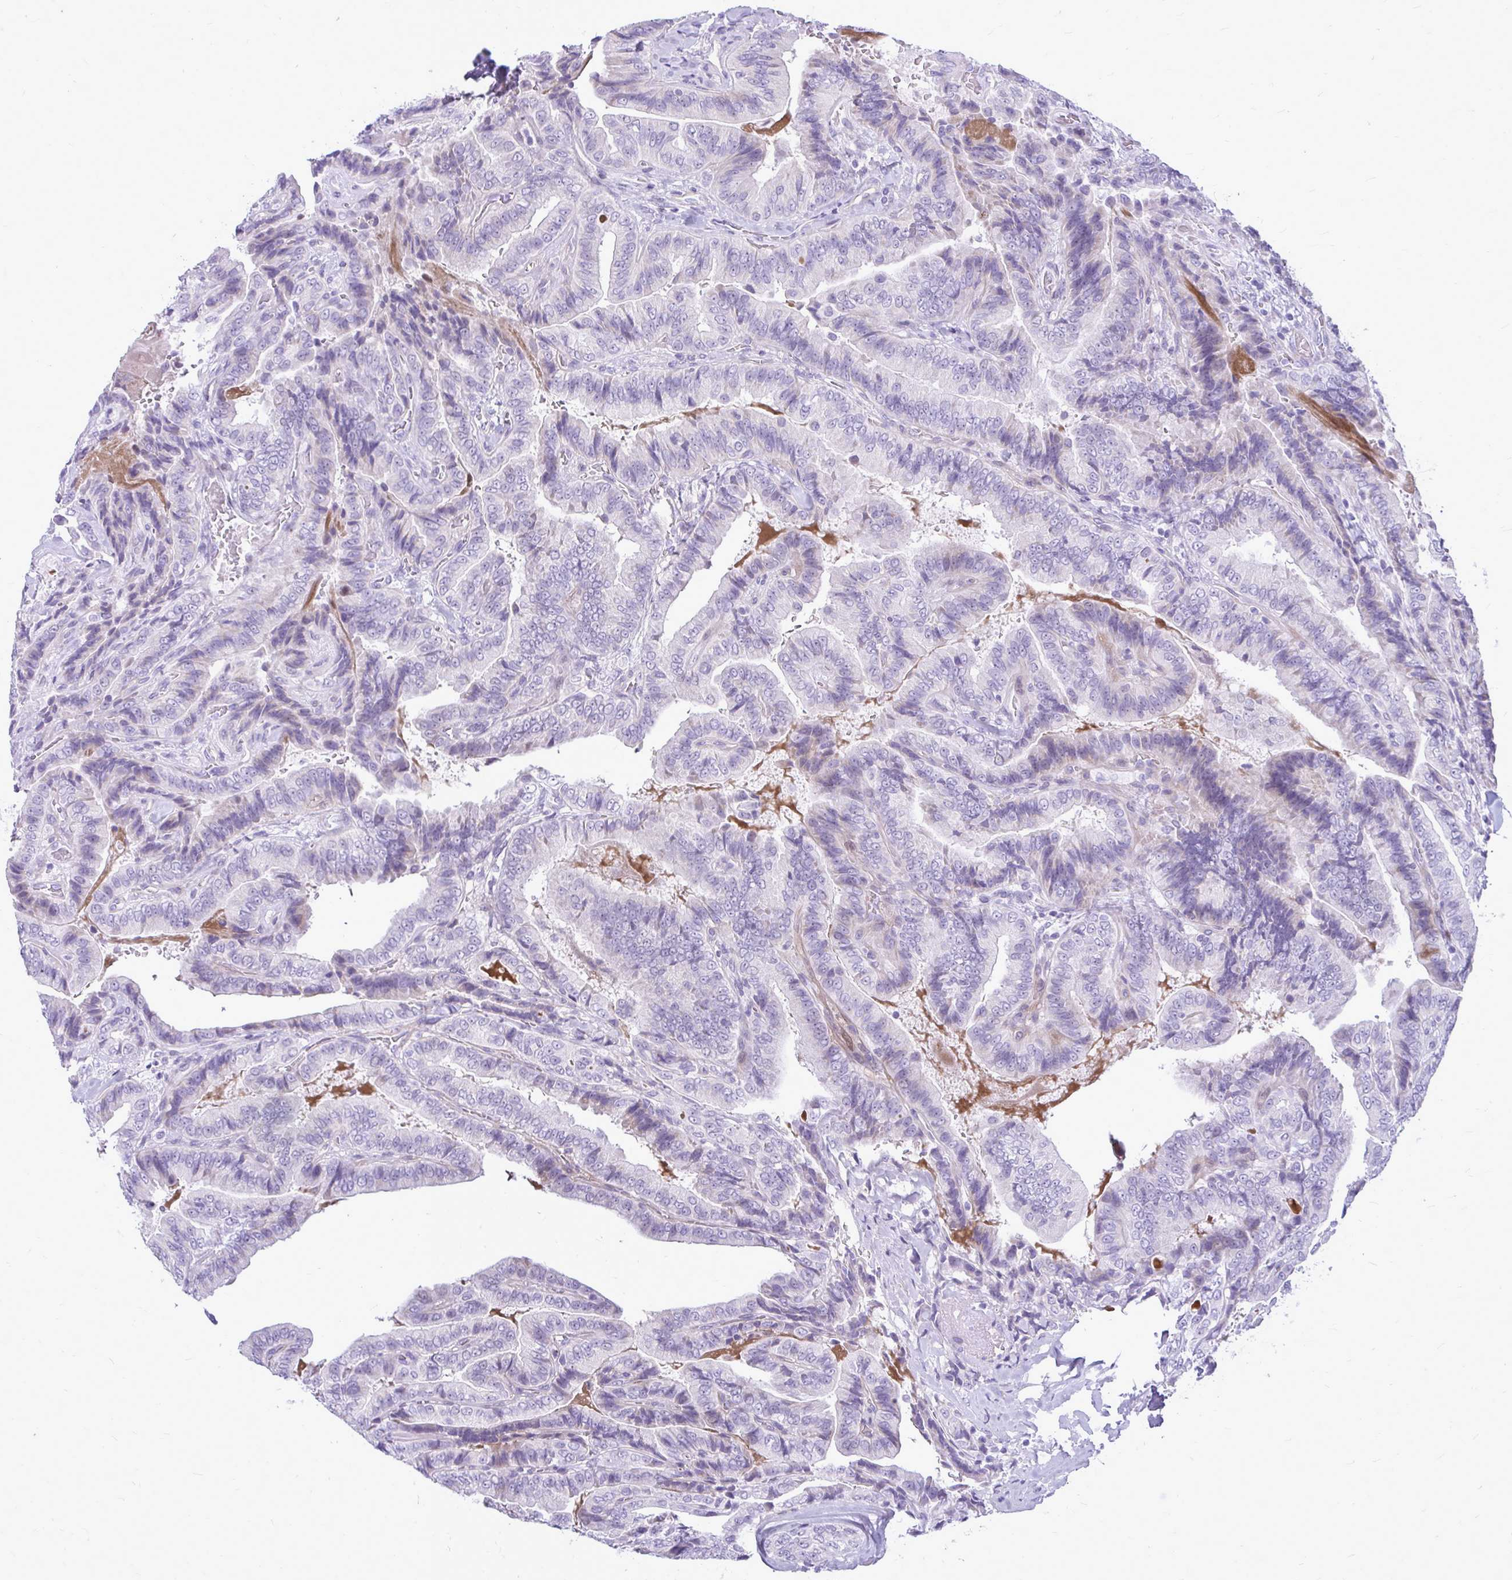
{"staining": {"intensity": "negative", "quantity": "none", "location": "none"}, "tissue": "thyroid cancer", "cell_type": "Tumor cells", "image_type": "cancer", "snomed": [{"axis": "morphology", "description": "Papillary adenocarcinoma, NOS"}, {"axis": "topography", "description": "Thyroid gland"}], "caption": "Immunohistochemical staining of thyroid cancer reveals no significant positivity in tumor cells.", "gene": "ZSCAN25", "patient": {"sex": "male", "age": 61}}